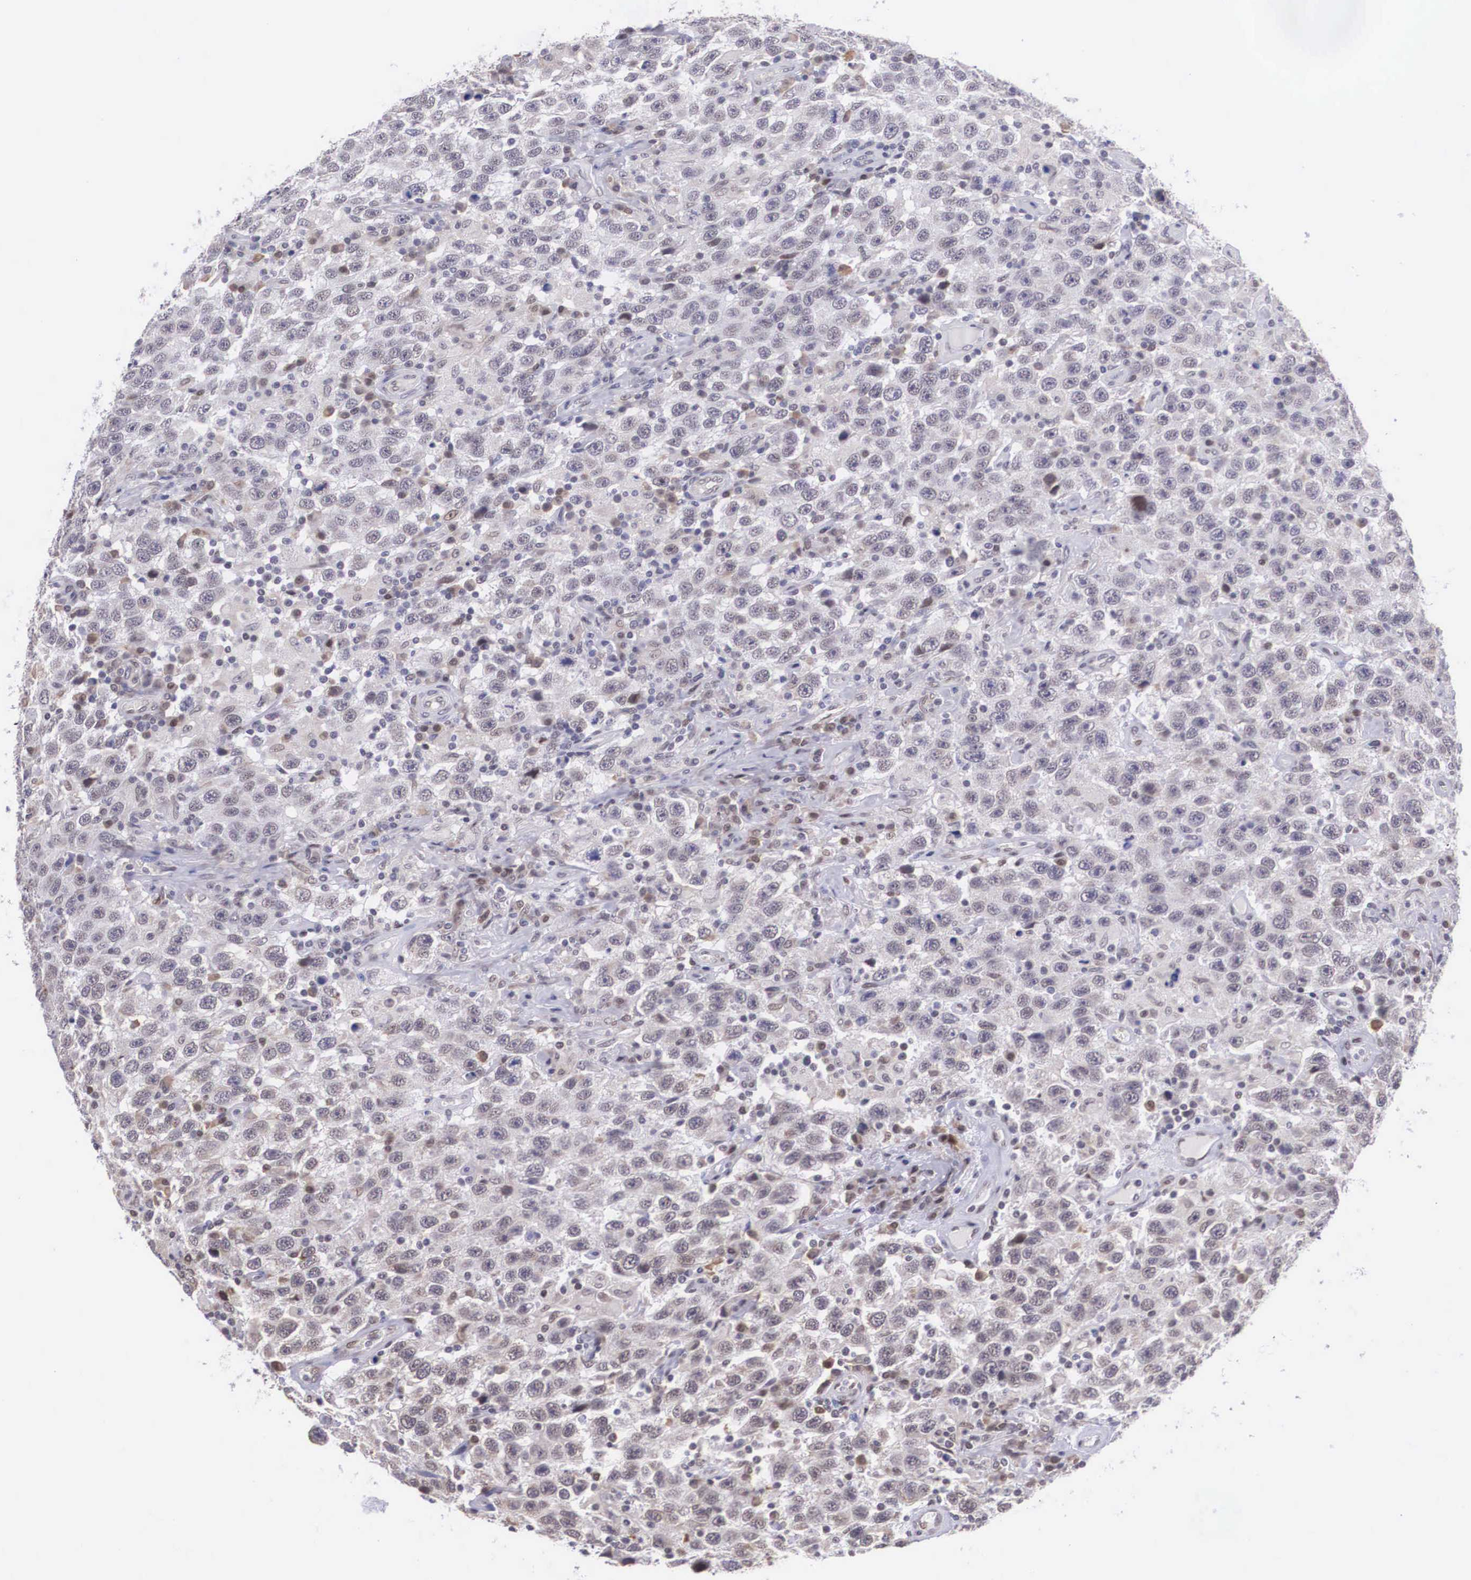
{"staining": {"intensity": "weak", "quantity": "<25%", "location": "cytoplasmic/membranous"}, "tissue": "testis cancer", "cell_type": "Tumor cells", "image_type": "cancer", "snomed": [{"axis": "morphology", "description": "Seminoma, NOS"}, {"axis": "topography", "description": "Testis"}], "caption": "This is an immunohistochemistry image of human seminoma (testis). There is no positivity in tumor cells.", "gene": "SLC25A21", "patient": {"sex": "male", "age": 41}}